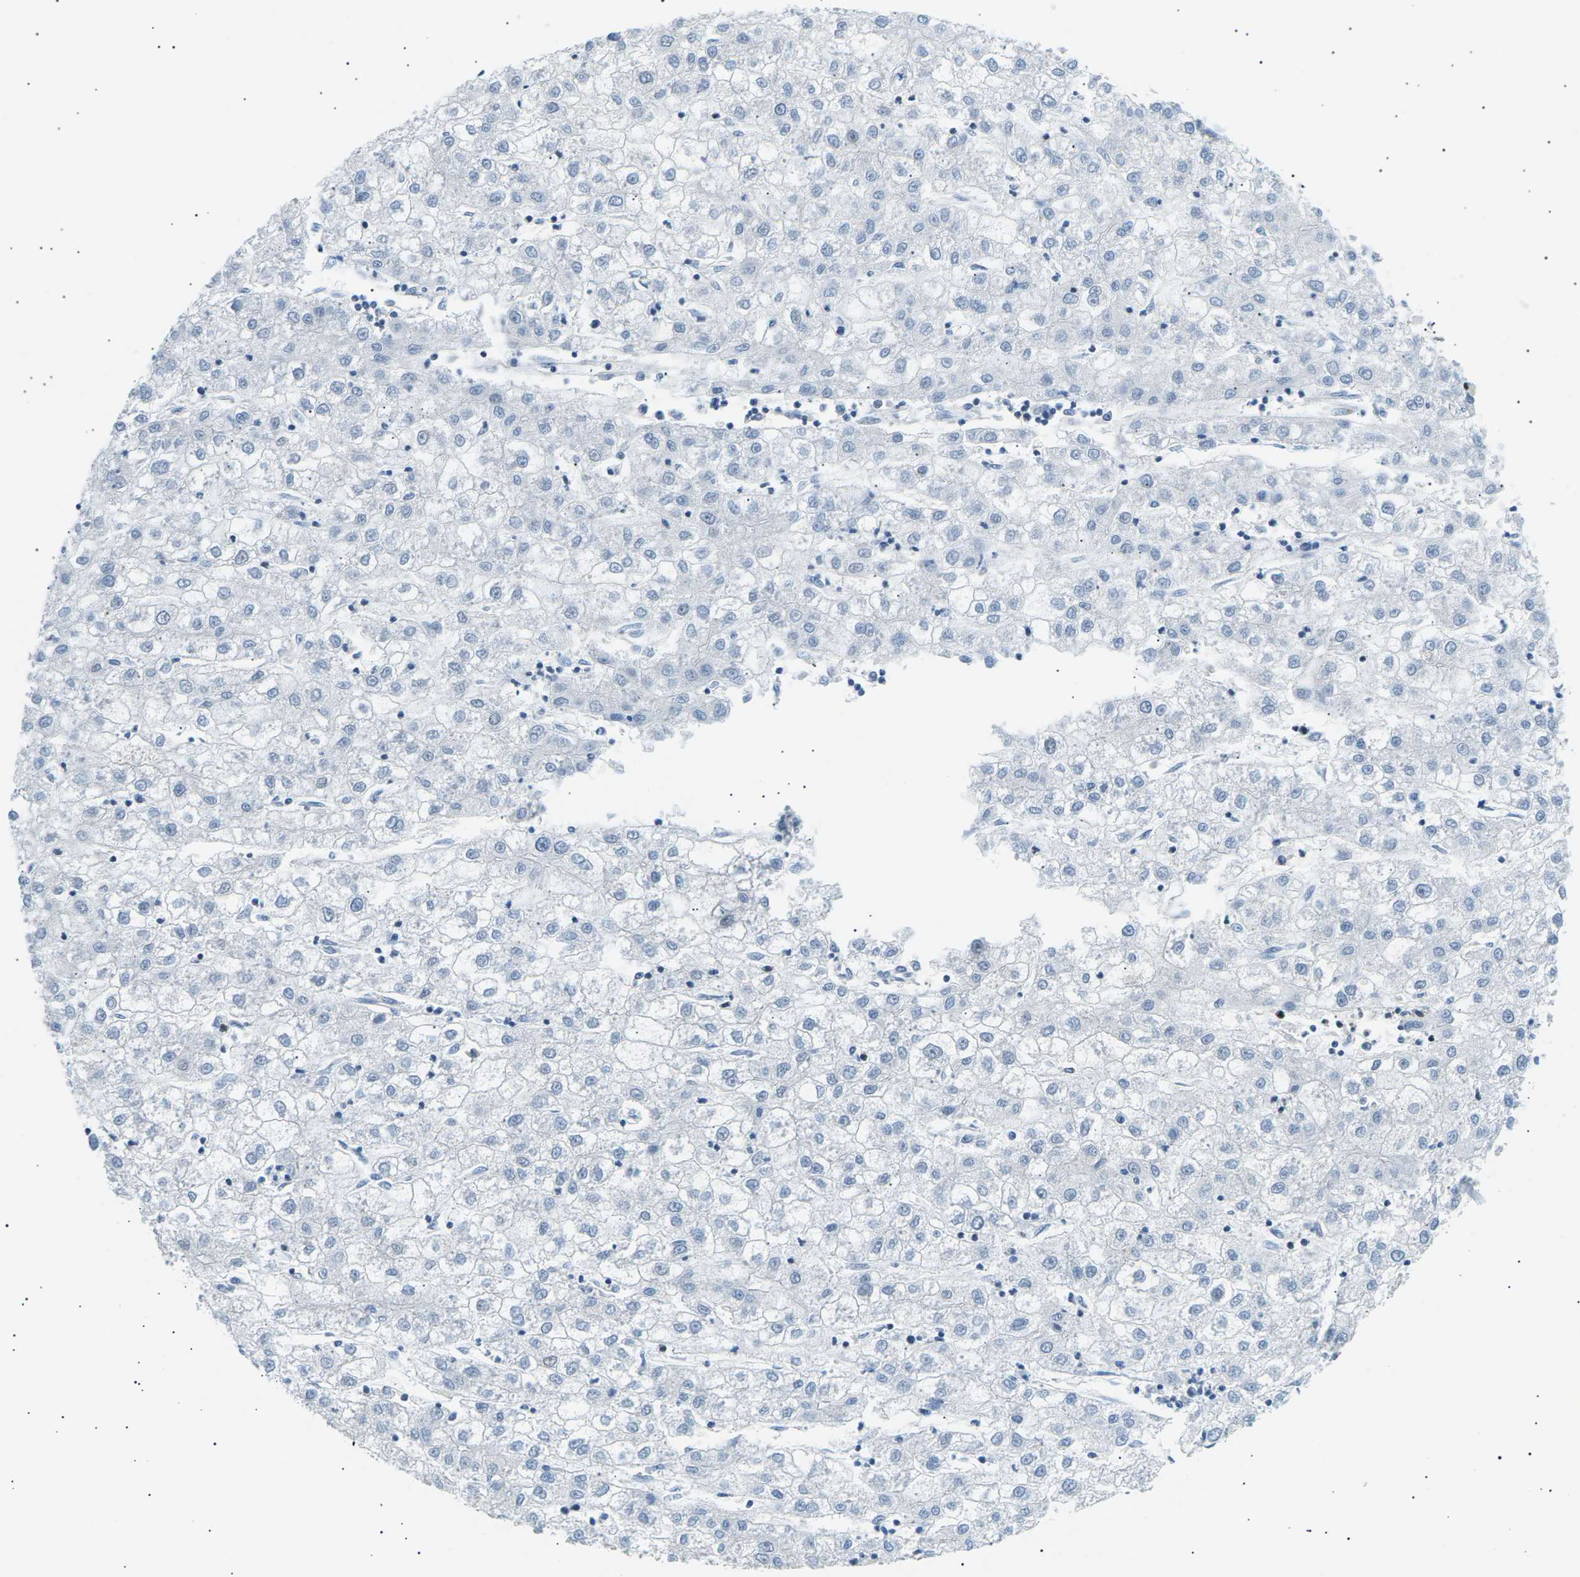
{"staining": {"intensity": "negative", "quantity": "none", "location": "none"}, "tissue": "liver cancer", "cell_type": "Tumor cells", "image_type": "cancer", "snomed": [{"axis": "morphology", "description": "Carcinoma, Hepatocellular, NOS"}, {"axis": "topography", "description": "Liver"}], "caption": "This is an IHC photomicrograph of human liver hepatocellular carcinoma. There is no expression in tumor cells.", "gene": "RPA2", "patient": {"sex": "male", "age": 72}}